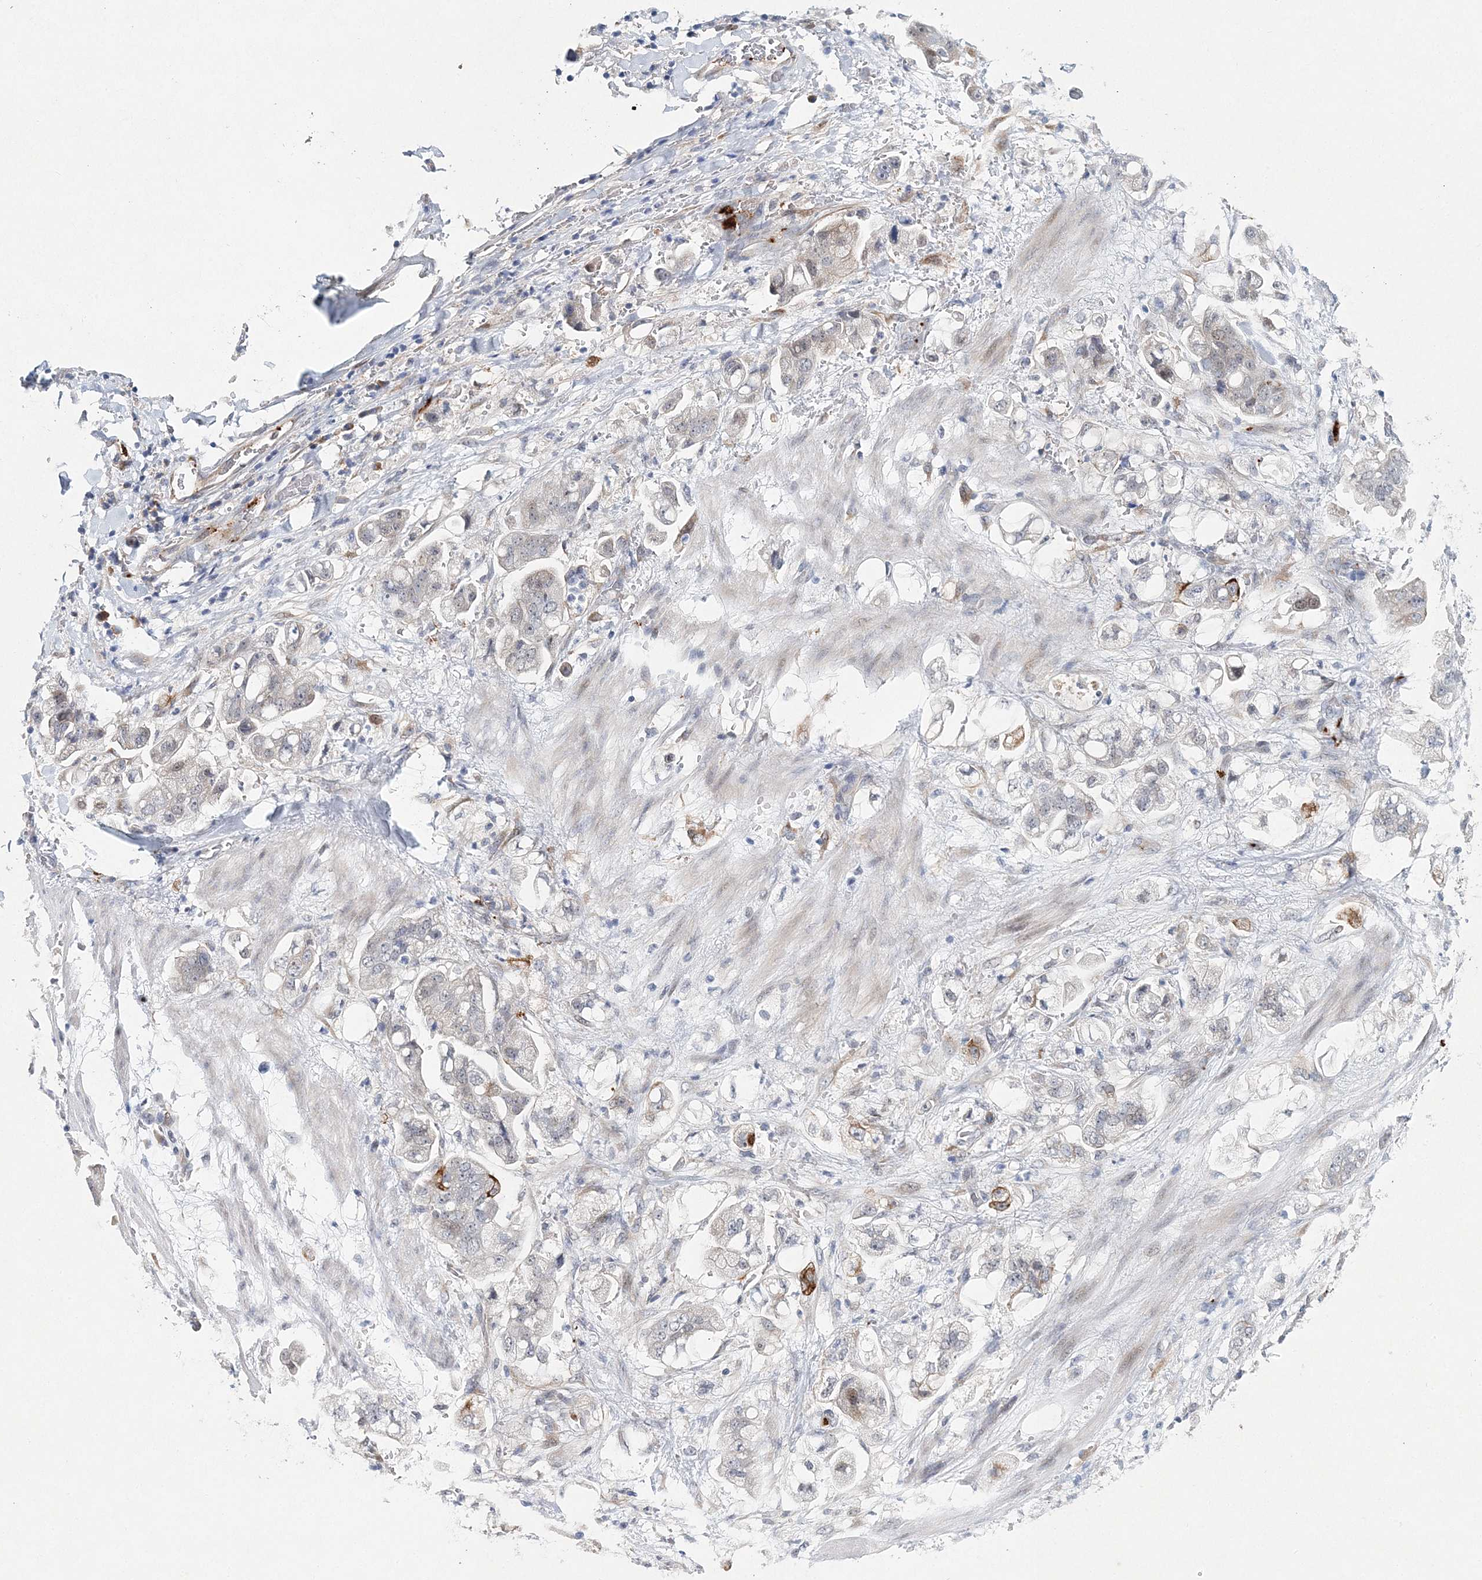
{"staining": {"intensity": "weak", "quantity": "<25%", "location": "nuclear"}, "tissue": "stomach cancer", "cell_type": "Tumor cells", "image_type": "cancer", "snomed": [{"axis": "morphology", "description": "Adenocarcinoma, NOS"}, {"axis": "topography", "description": "Stomach"}], "caption": "Immunohistochemistry of stomach adenocarcinoma reveals no staining in tumor cells.", "gene": "MYOZ2", "patient": {"sex": "male", "age": 62}}